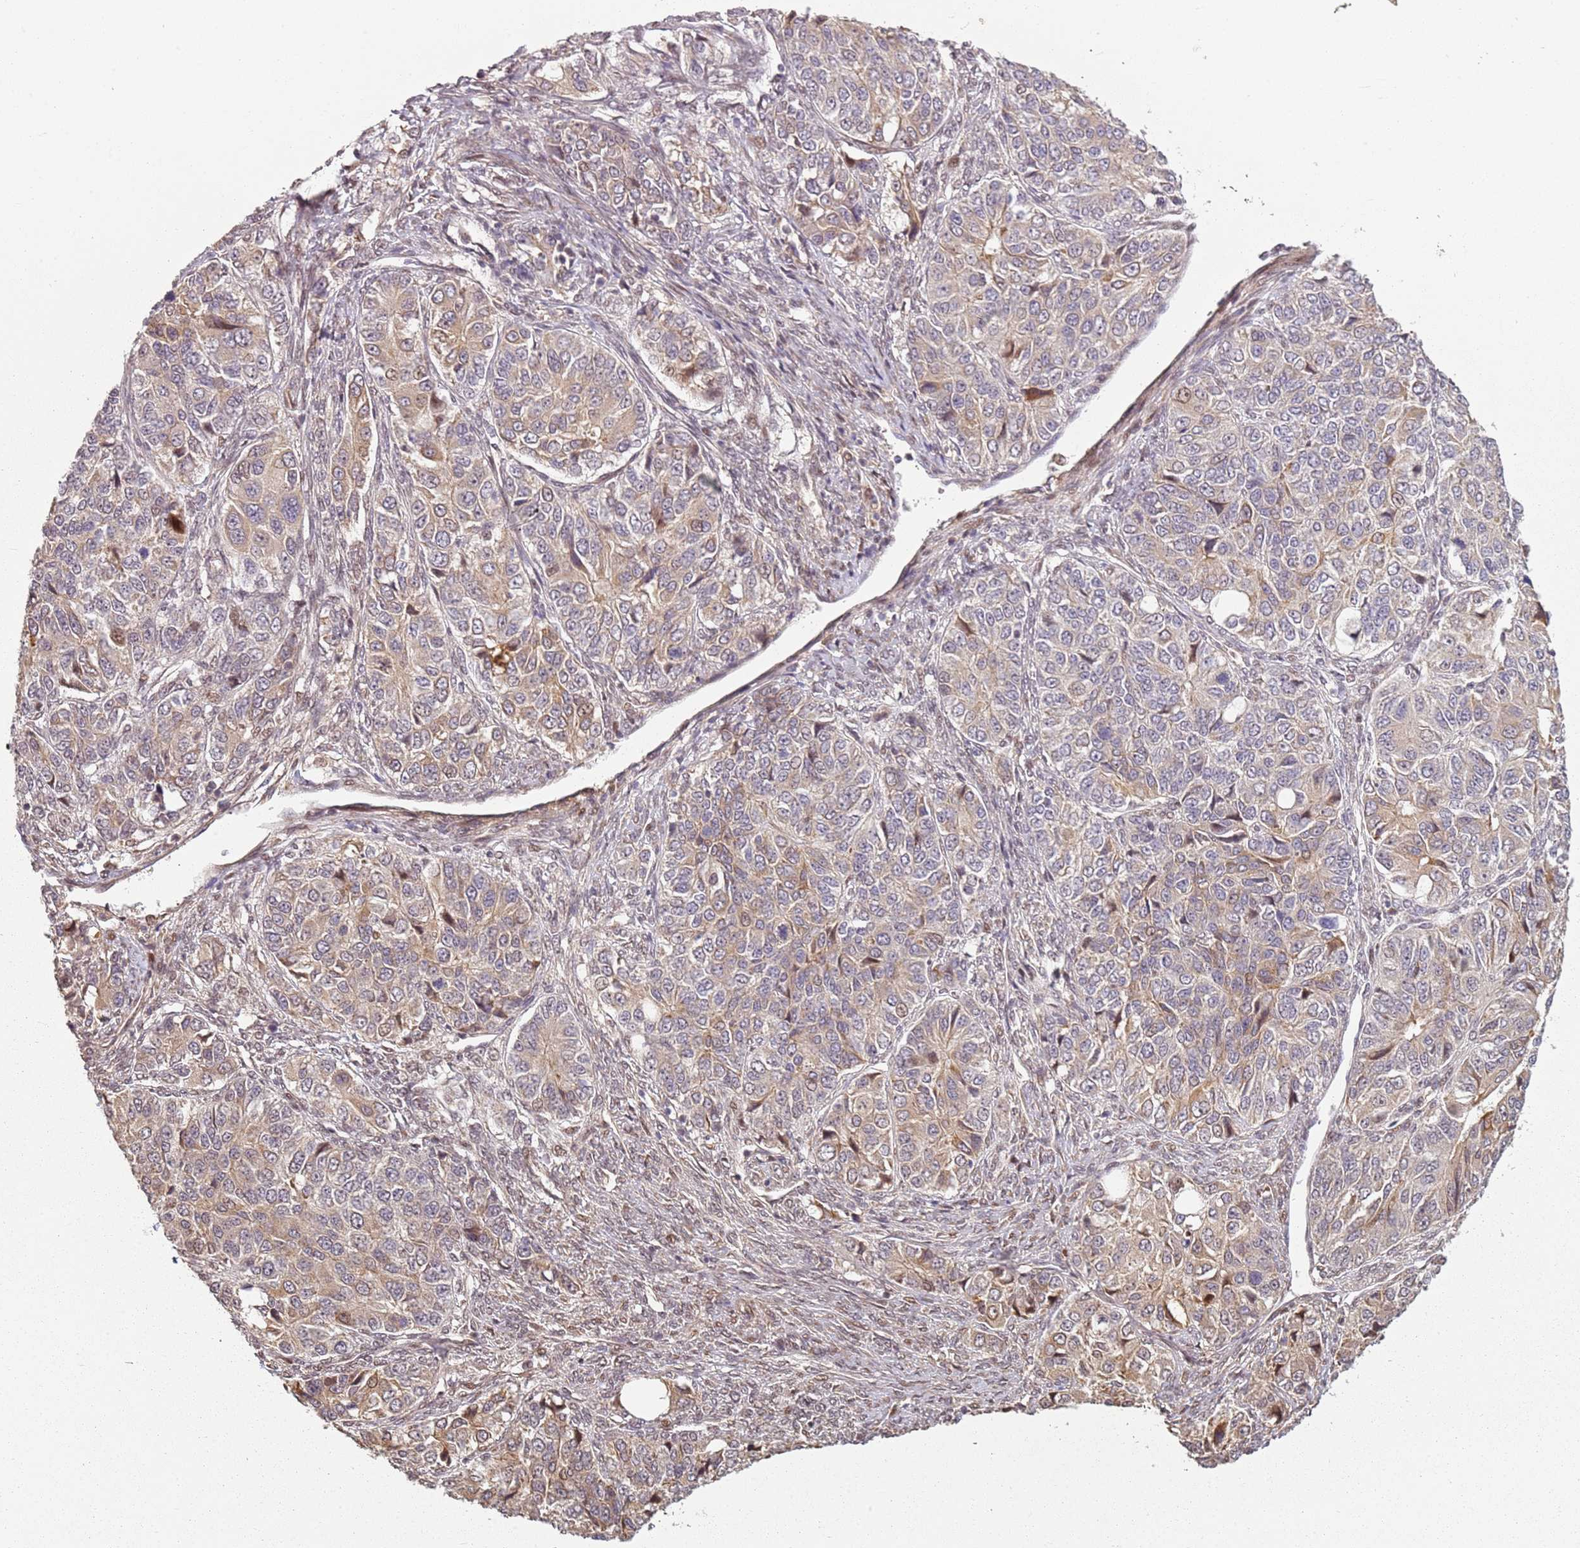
{"staining": {"intensity": "moderate", "quantity": ">75%", "location": "cytoplasmic/membranous,nuclear"}, "tissue": "ovarian cancer", "cell_type": "Tumor cells", "image_type": "cancer", "snomed": [{"axis": "morphology", "description": "Carcinoma, endometroid"}, {"axis": "topography", "description": "Ovary"}], "caption": "Ovarian cancer stained with DAB (3,3'-diaminobenzidine) IHC demonstrates medium levels of moderate cytoplasmic/membranous and nuclear expression in about >75% of tumor cells.", "gene": "CHURC1", "patient": {"sex": "female", "age": 51}}